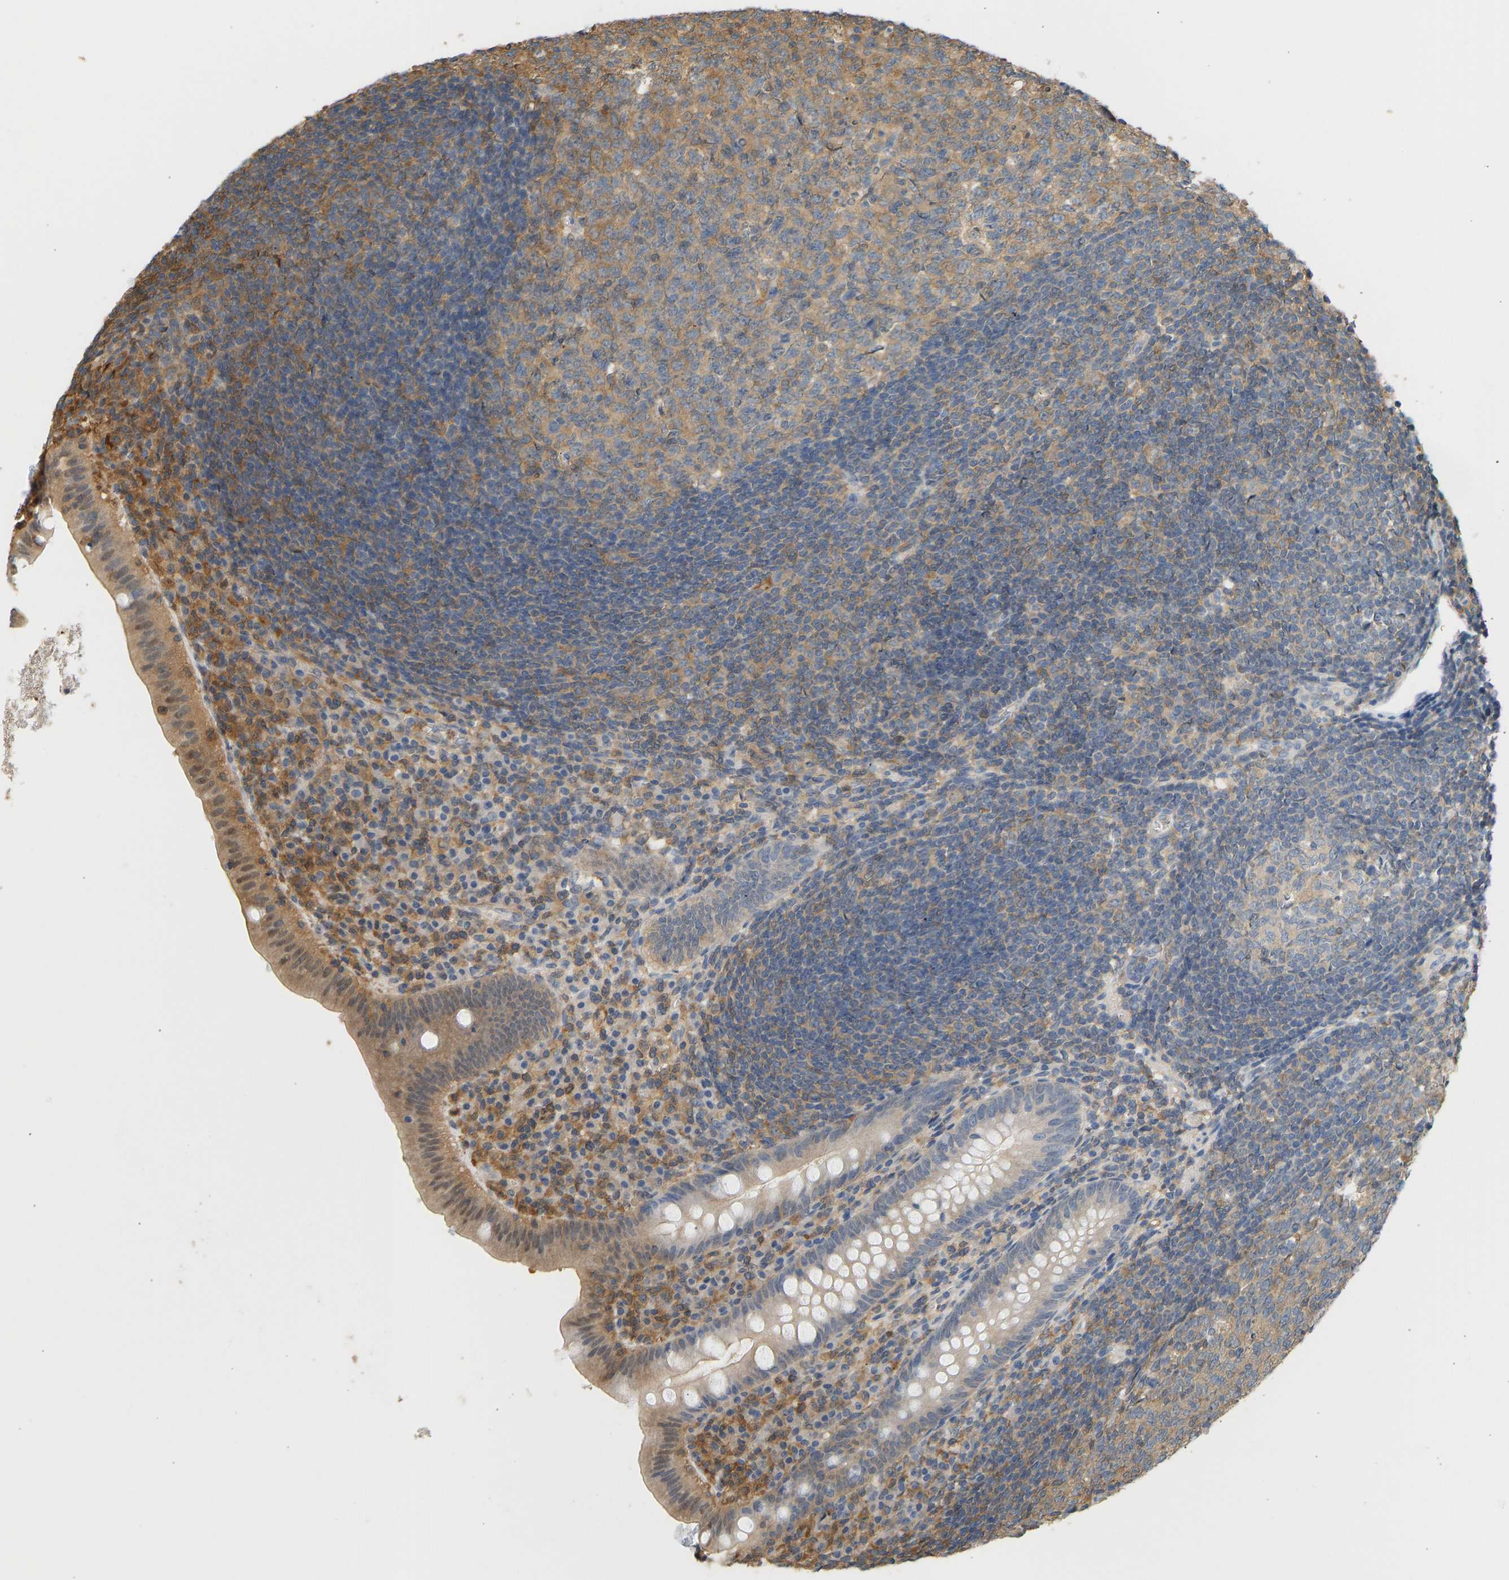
{"staining": {"intensity": "moderate", "quantity": ">75%", "location": "cytoplasmic/membranous"}, "tissue": "appendix", "cell_type": "Glandular cells", "image_type": "normal", "snomed": [{"axis": "morphology", "description": "Normal tissue, NOS"}, {"axis": "topography", "description": "Appendix"}], "caption": "Moderate cytoplasmic/membranous positivity is appreciated in approximately >75% of glandular cells in normal appendix. (Stains: DAB in brown, nuclei in blue, Microscopy: brightfield microscopy at high magnification).", "gene": "ENO1", "patient": {"sex": "male", "age": 56}}